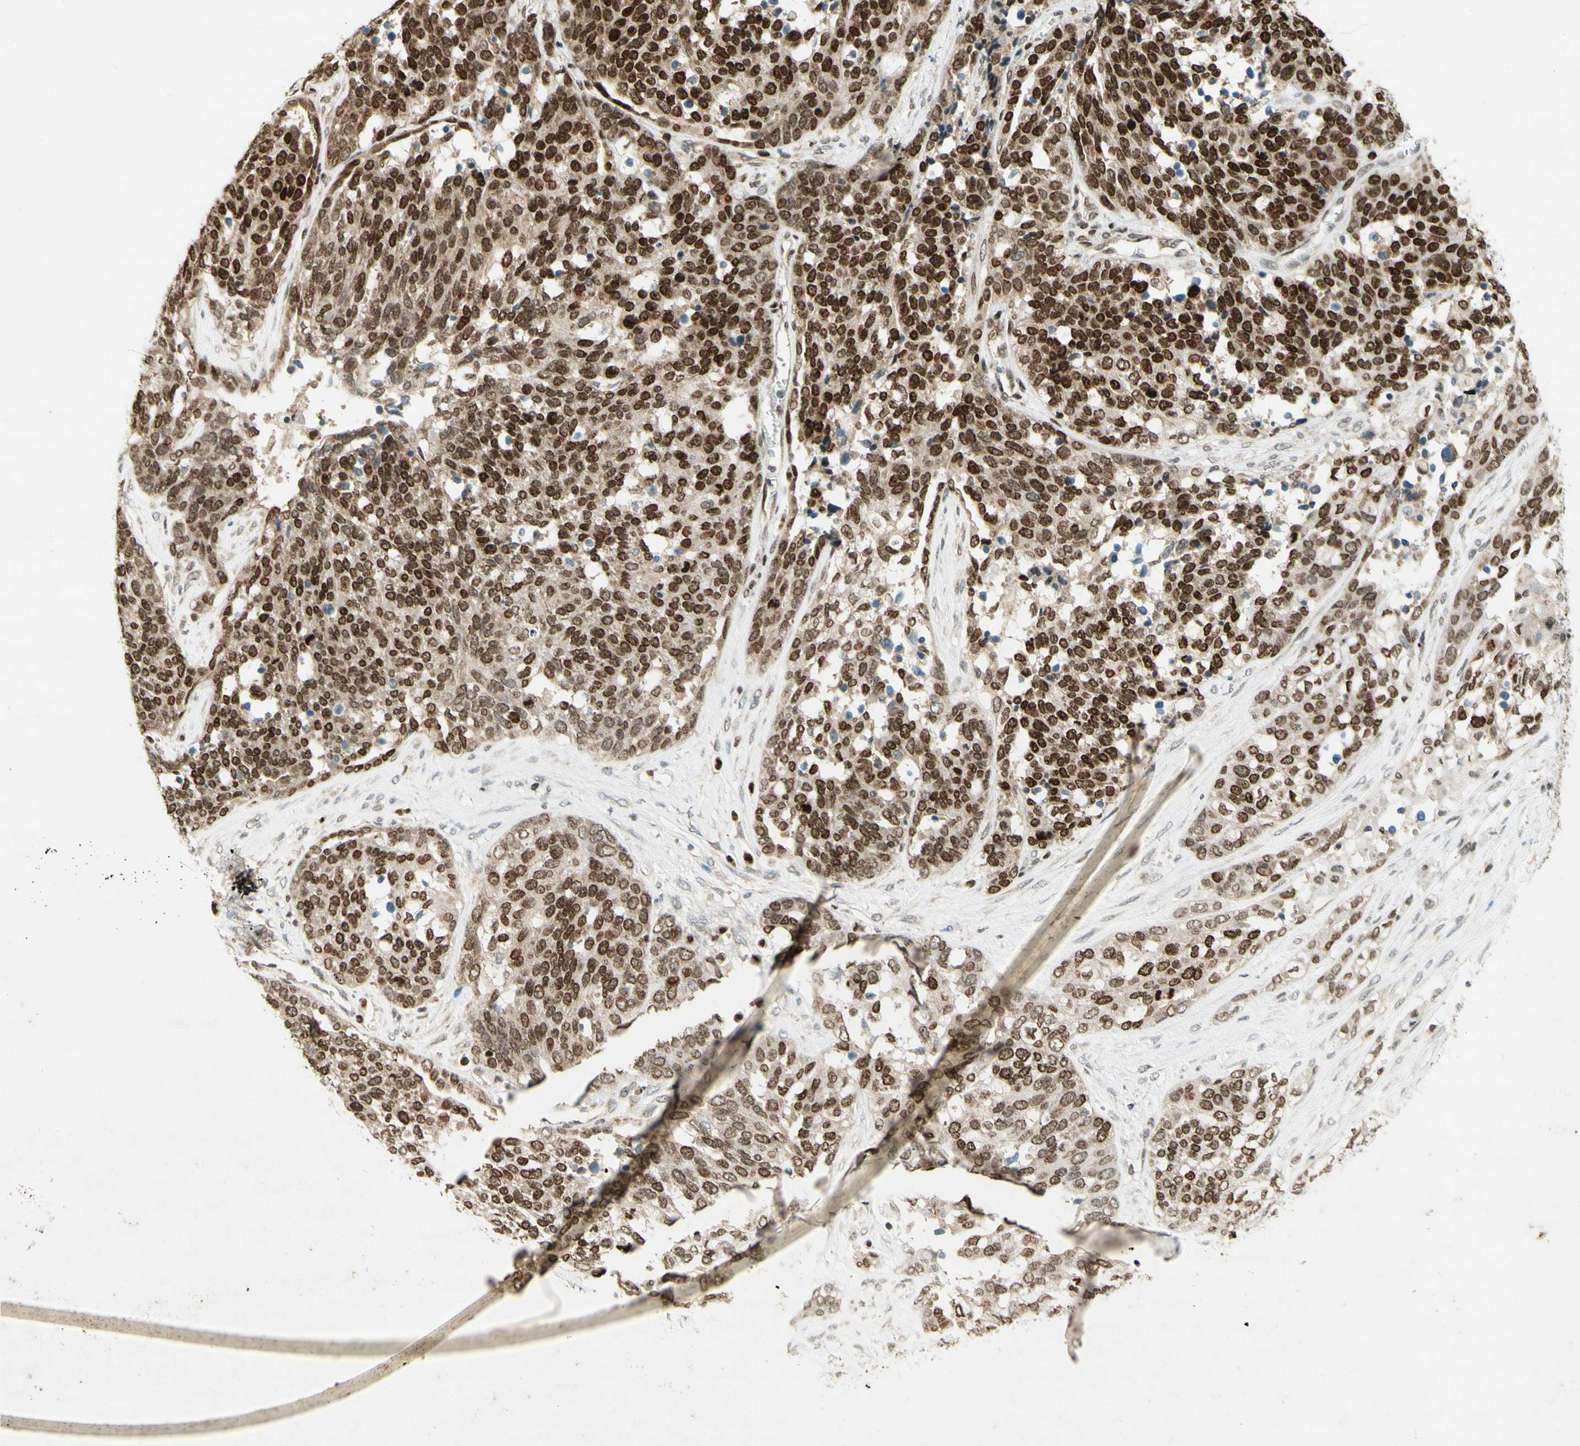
{"staining": {"intensity": "strong", "quantity": ">75%", "location": "nuclear"}, "tissue": "ovarian cancer", "cell_type": "Tumor cells", "image_type": "cancer", "snomed": [{"axis": "morphology", "description": "Cystadenocarcinoma, serous, NOS"}, {"axis": "topography", "description": "Ovary"}], "caption": "Immunohistochemical staining of human ovarian cancer (serous cystadenocarcinoma) exhibits strong nuclear protein expression in approximately >75% of tumor cells. The staining is performed using DAB brown chromogen to label protein expression. The nuclei are counter-stained blue using hematoxylin.", "gene": "DNMT3A", "patient": {"sex": "female", "age": 44}}